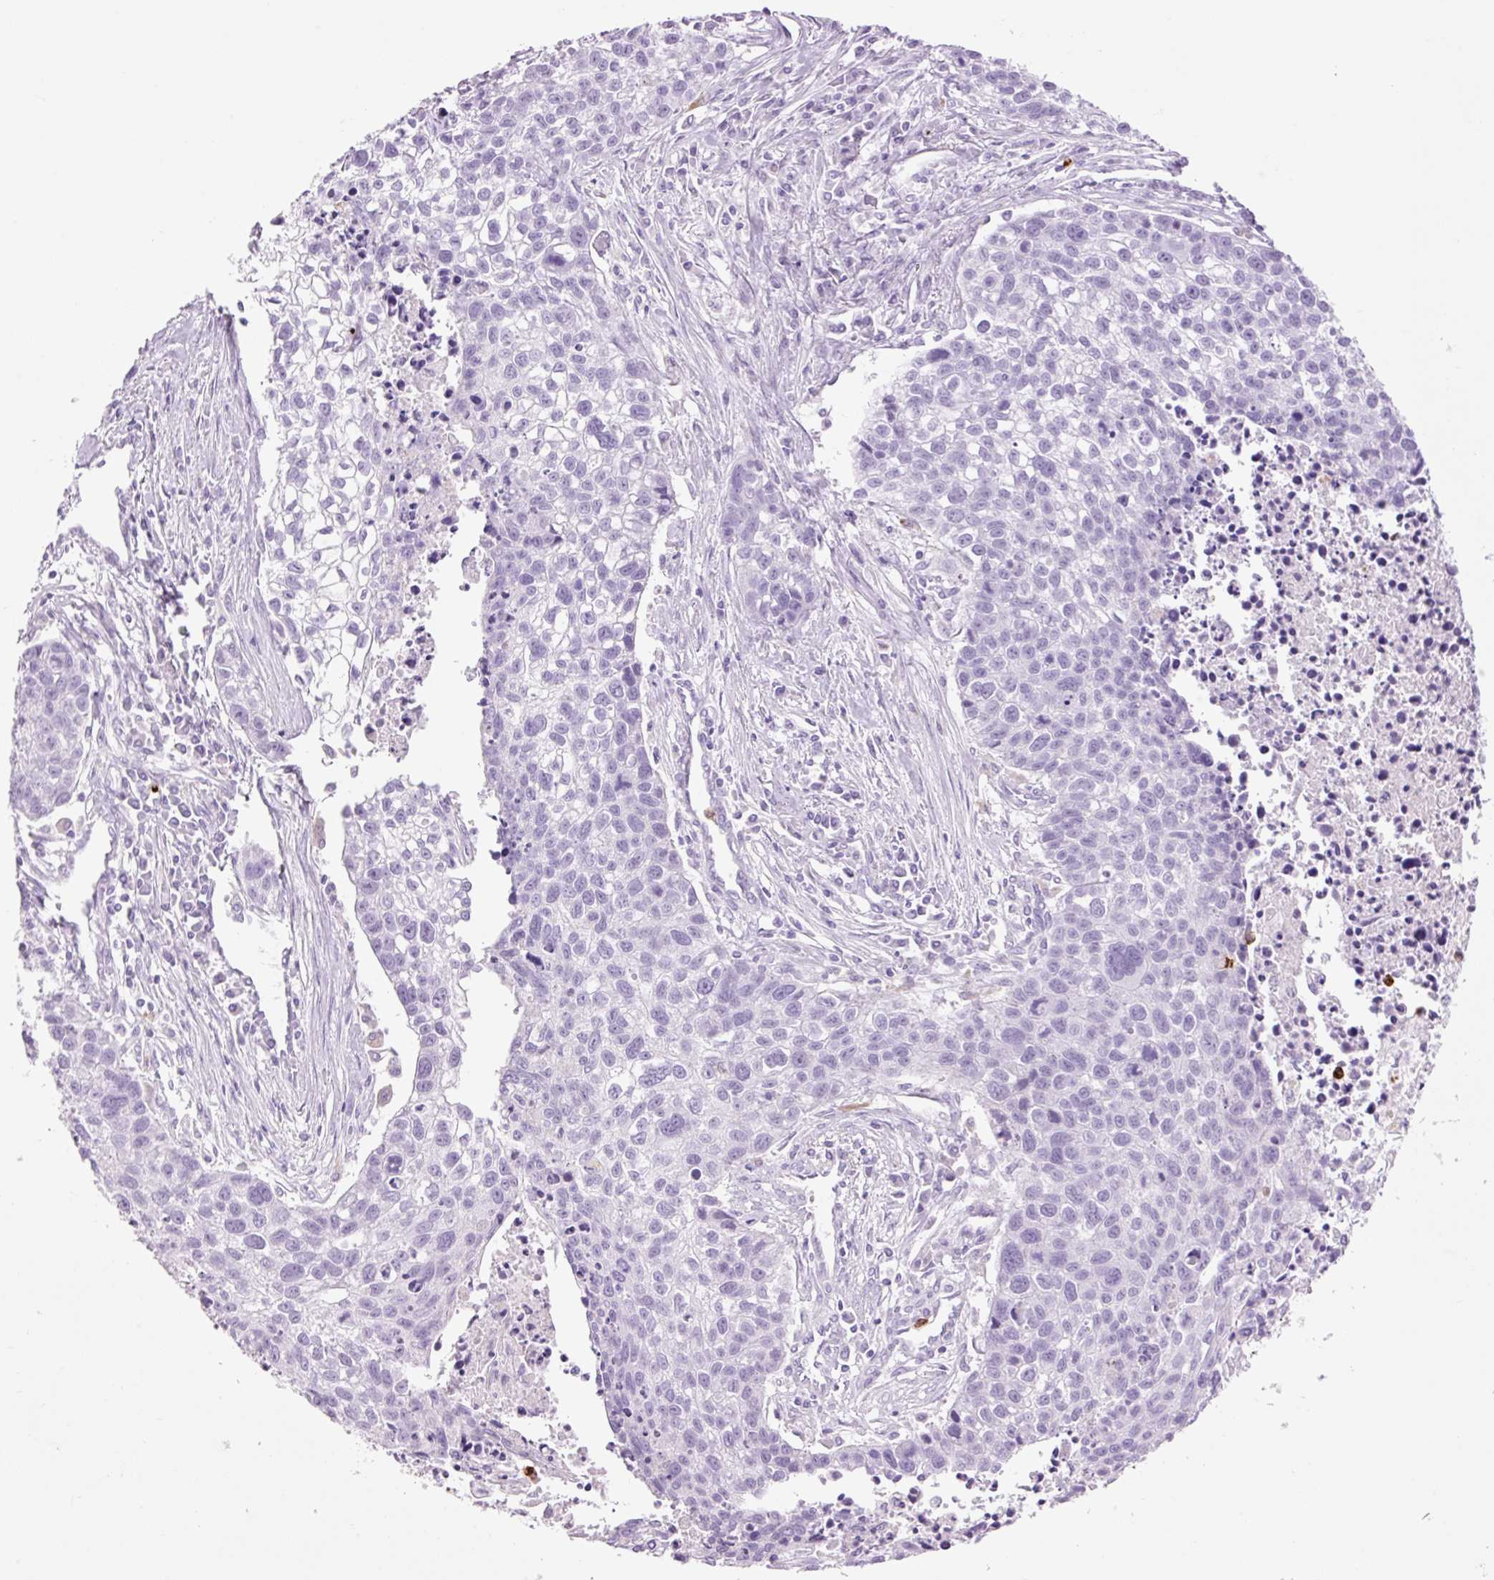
{"staining": {"intensity": "negative", "quantity": "none", "location": "none"}, "tissue": "lung cancer", "cell_type": "Tumor cells", "image_type": "cancer", "snomed": [{"axis": "morphology", "description": "Squamous cell carcinoma, NOS"}, {"axis": "topography", "description": "Lung"}], "caption": "Human lung squamous cell carcinoma stained for a protein using immunohistochemistry (IHC) demonstrates no positivity in tumor cells.", "gene": "LYZ", "patient": {"sex": "male", "age": 74}}